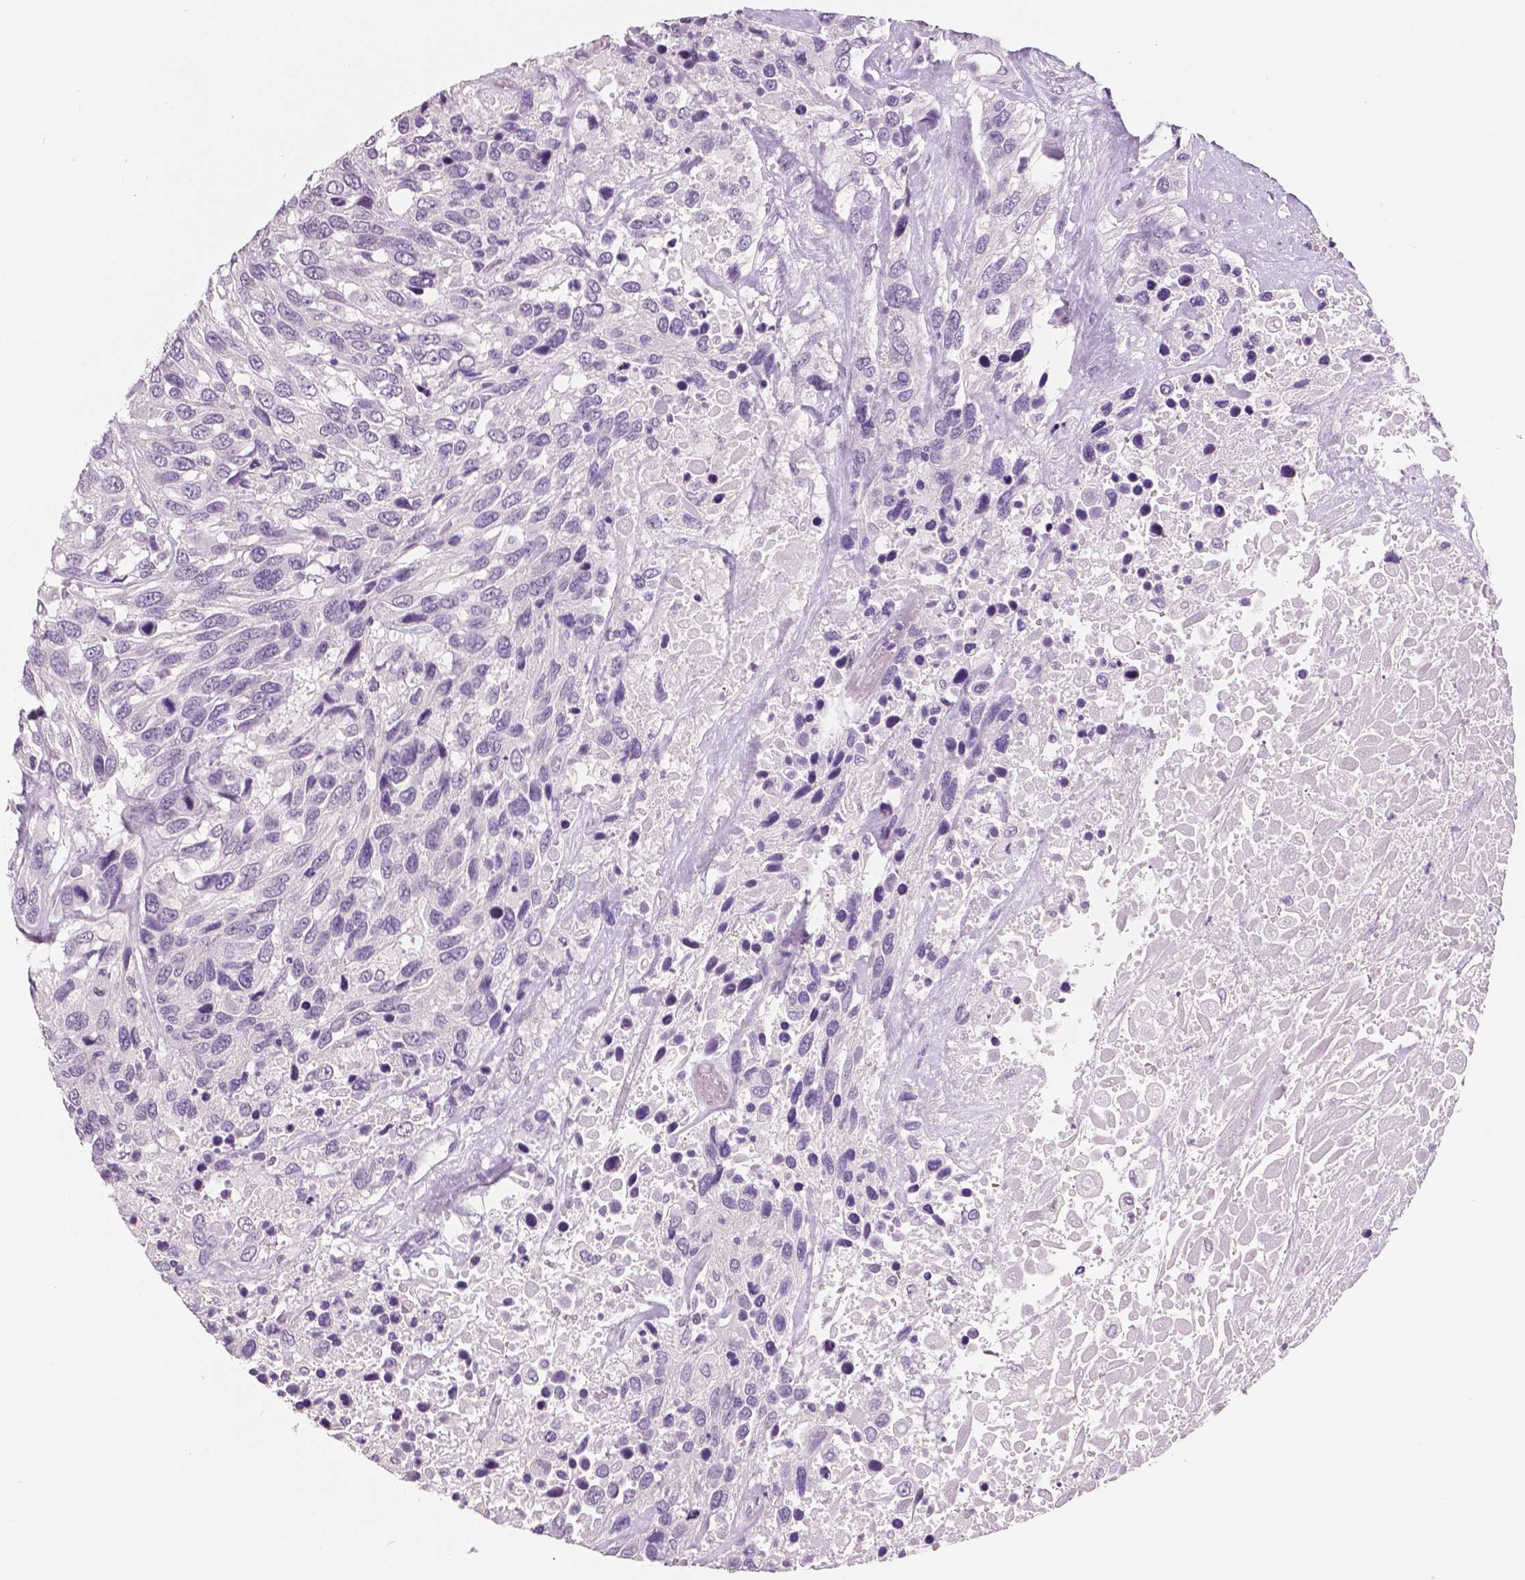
{"staining": {"intensity": "negative", "quantity": "none", "location": "none"}, "tissue": "urothelial cancer", "cell_type": "Tumor cells", "image_type": "cancer", "snomed": [{"axis": "morphology", "description": "Urothelial carcinoma, High grade"}, {"axis": "topography", "description": "Urinary bladder"}], "caption": "A histopathology image of human urothelial cancer is negative for staining in tumor cells.", "gene": "NECAB2", "patient": {"sex": "female", "age": 70}}